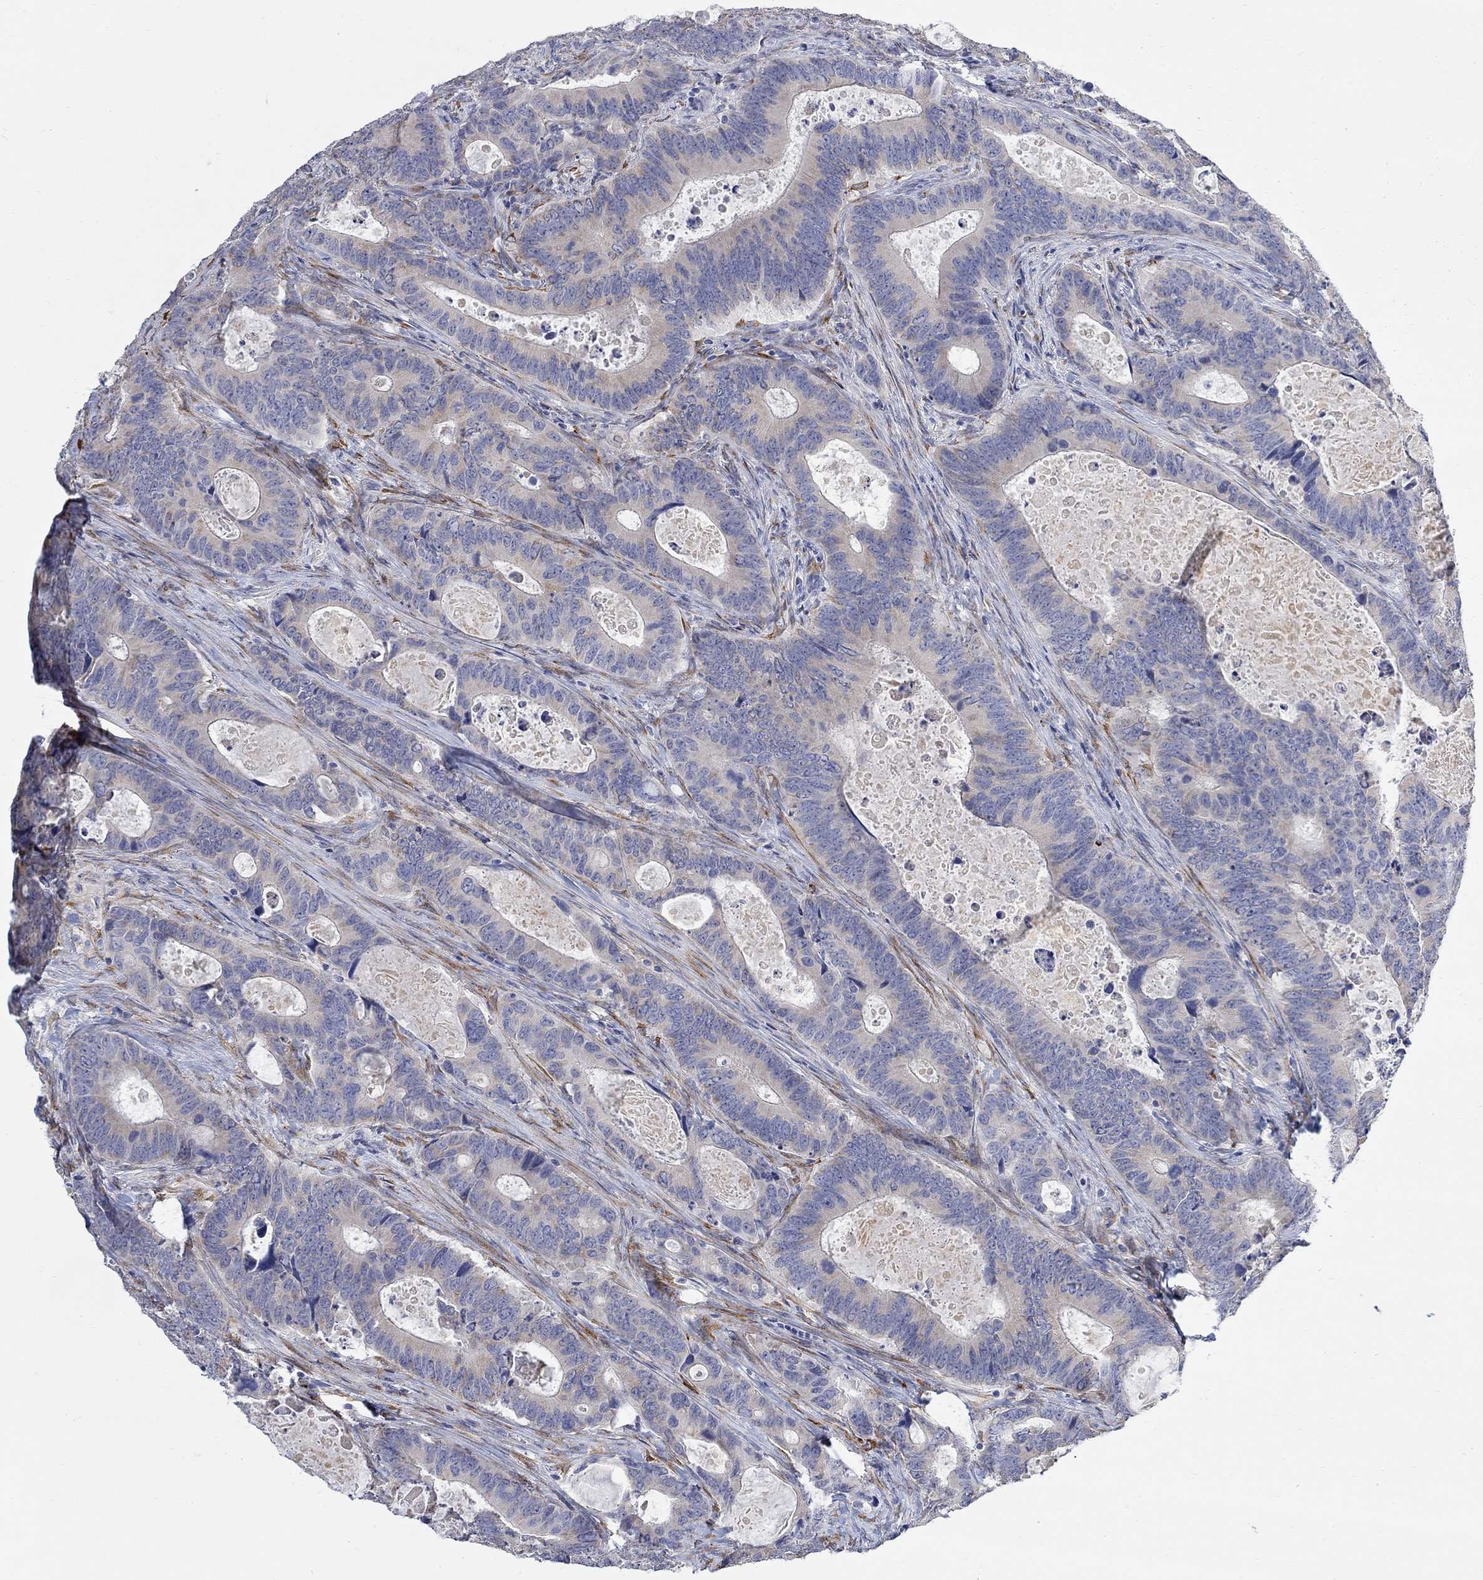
{"staining": {"intensity": "negative", "quantity": "none", "location": "none"}, "tissue": "colorectal cancer", "cell_type": "Tumor cells", "image_type": "cancer", "snomed": [{"axis": "morphology", "description": "Adenocarcinoma, NOS"}, {"axis": "topography", "description": "Colon"}], "caption": "Histopathology image shows no protein positivity in tumor cells of adenocarcinoma (colorectal) tissue.", "gene": "FNDC5", "patient": {"sex": "female", "age": 82}}